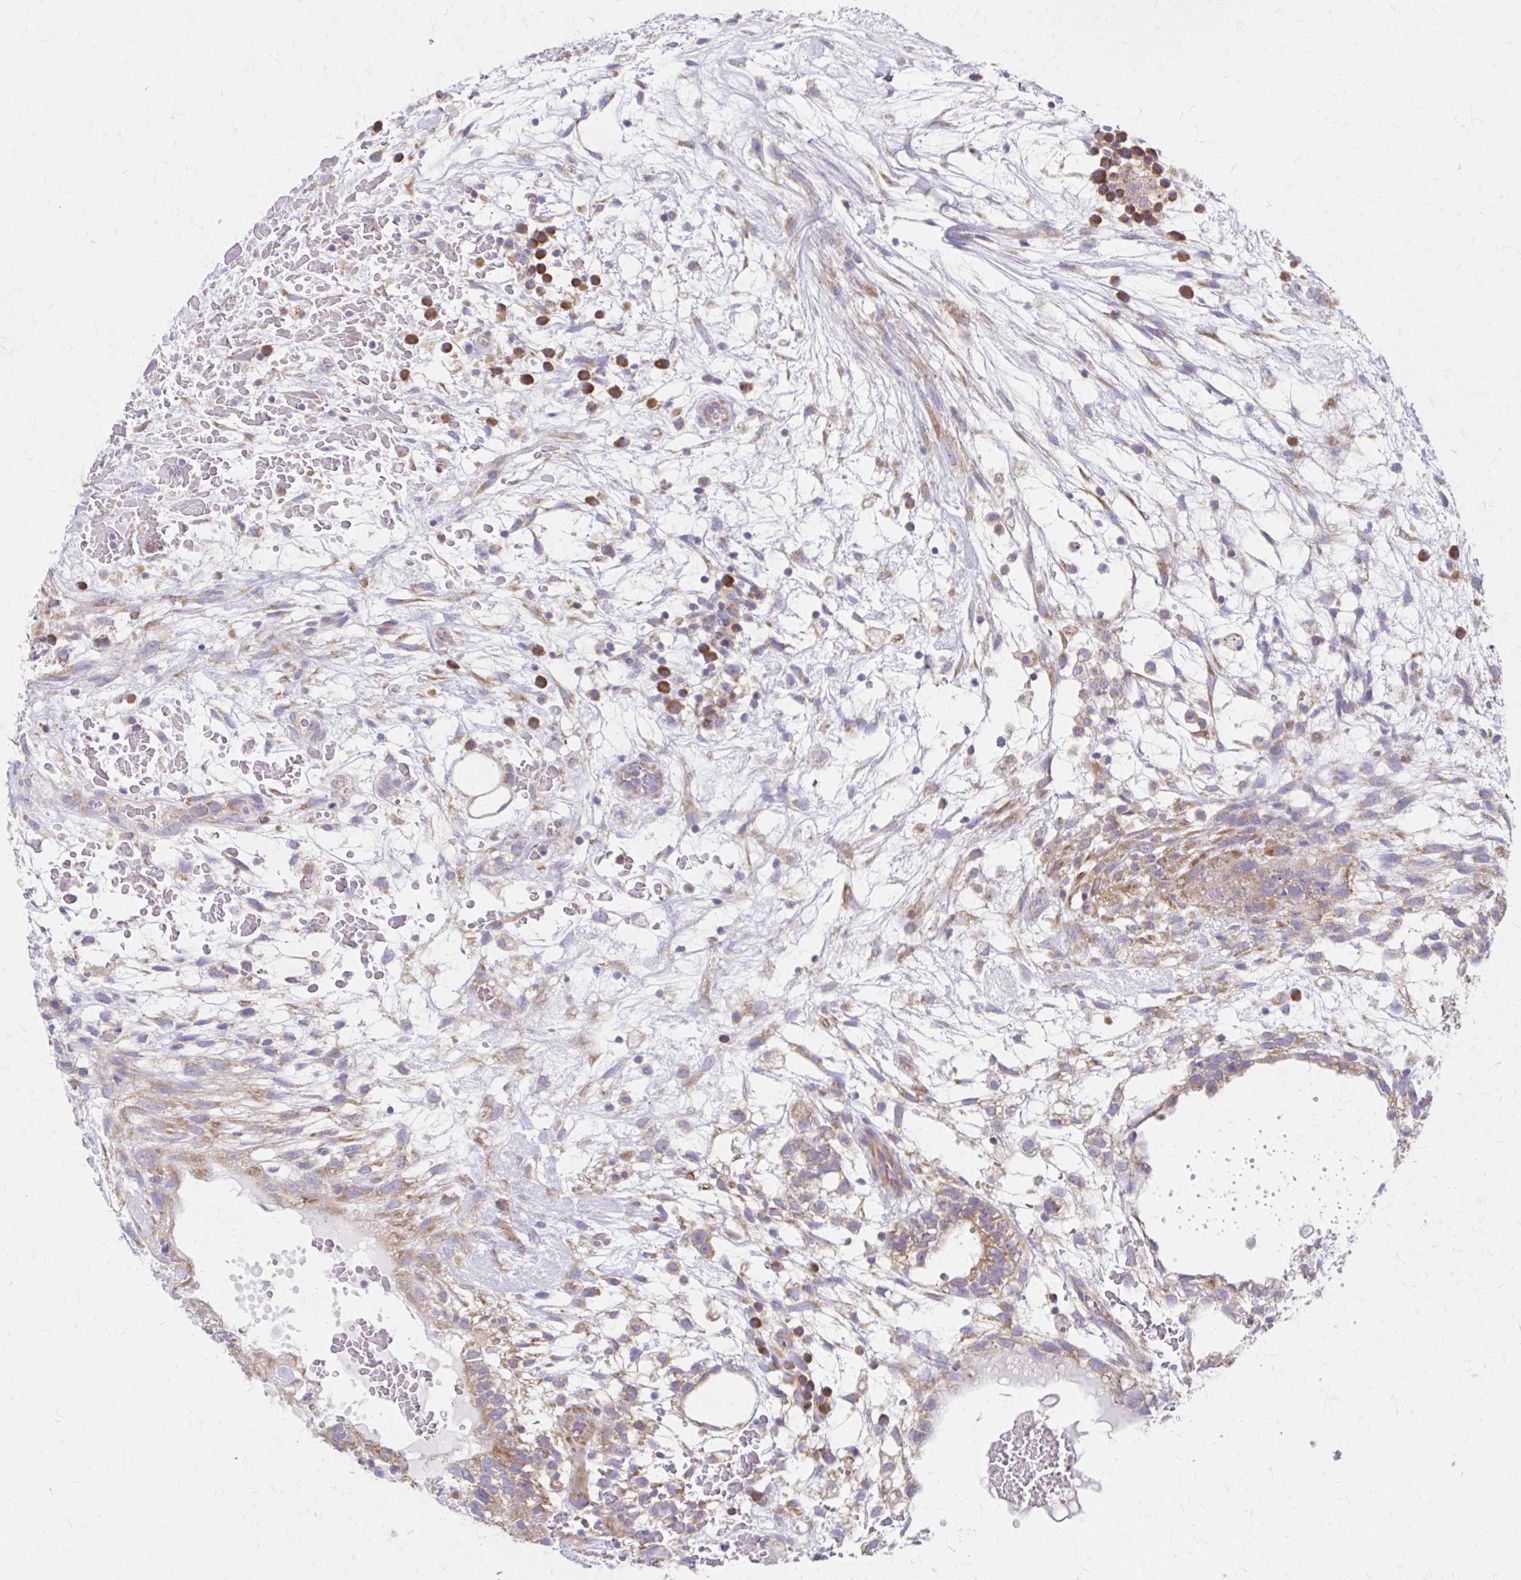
{"staining": {"intensity": "moderate", "quantity": ">75%", "location": "cytoplasmic/membranous"}, "tissue": "testis cancer", "cell_type": "Tumor cells", "image_type": "cancer", "snomed": [{"axis": "morphology", "description": "Normal tissue, NOS"}, {"axis": "morphology", "description": "Carcinoma, Embryonal, NOS"}, {"axis": "topography", "description": "Testis"}], "caption": "Testis embryonal carcinoma stained with immunohistochemistry shows moderate cytoplasmic/membranous positivity in approximately >75% of tumor cells. (DAB IHC with brightfield microscopy, high magnification).", "gene": "RPL27A", "patient": {"sex": "male", "age": 32}}